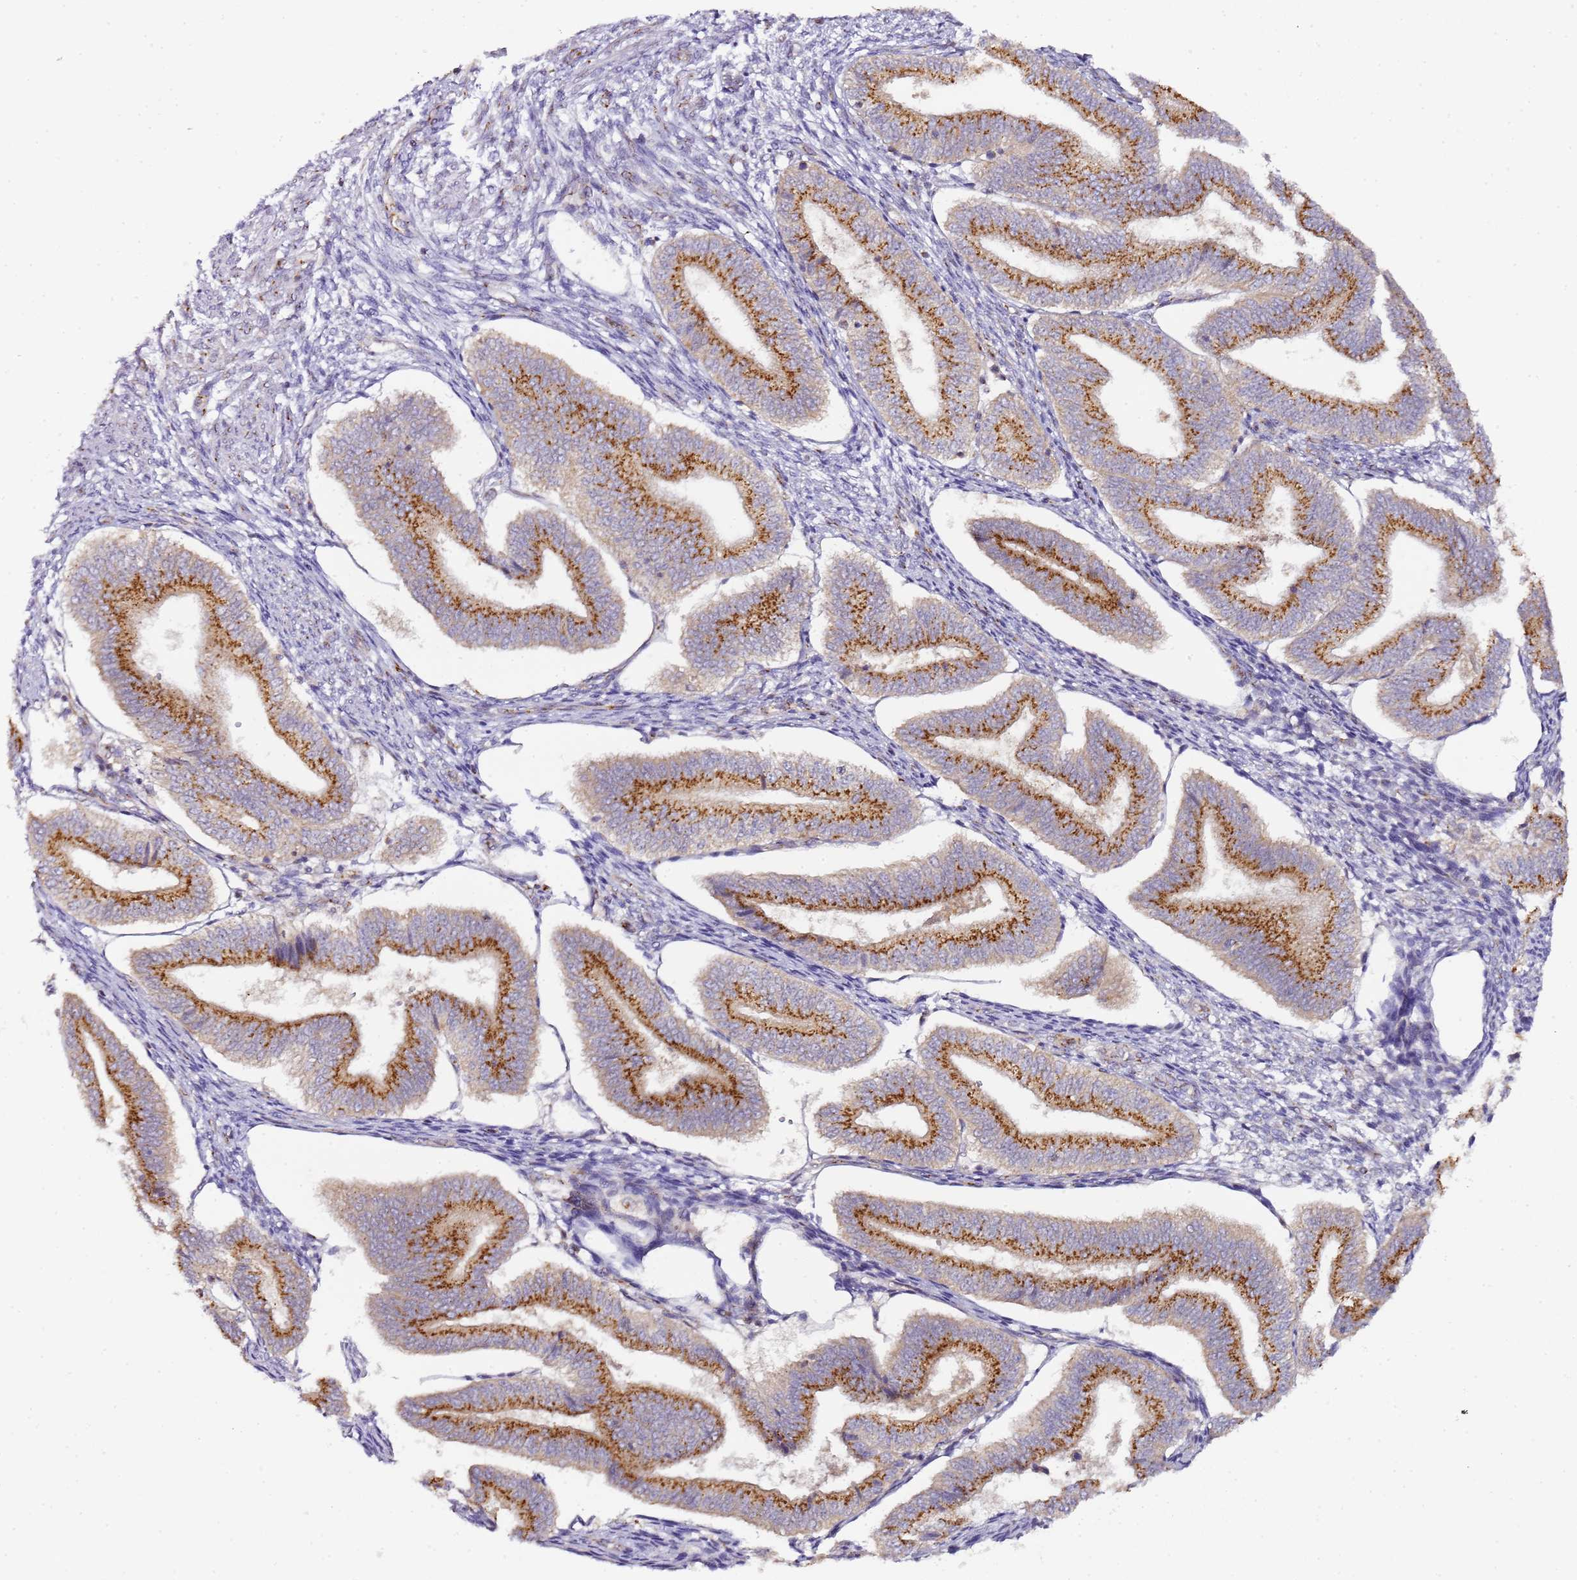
{"staining": {"intensity": "negative", "quantity": "none", "location": "none"}, "tissue": "endometrium", "cell_type": "Cells in endometrial stroma", "image_type": "normal", "snomed": [{"axis": "morphology", "description": "Normal tissue, NOS"}, {"axis": "topography", "description": "Endometrium"}], "caption": "Endometrium was stained to show a protein in brown. There is no significant positivity in cells in endometrial stroma. Brightfield microscopy of immunohistochemistry stained with DAB (3,3'-diaminobenzidine) (brown) and hematoxylin (blue), captured at high magnification.", "gene": "MRPL49", "patient": {"sex": "female", "age": 34}}